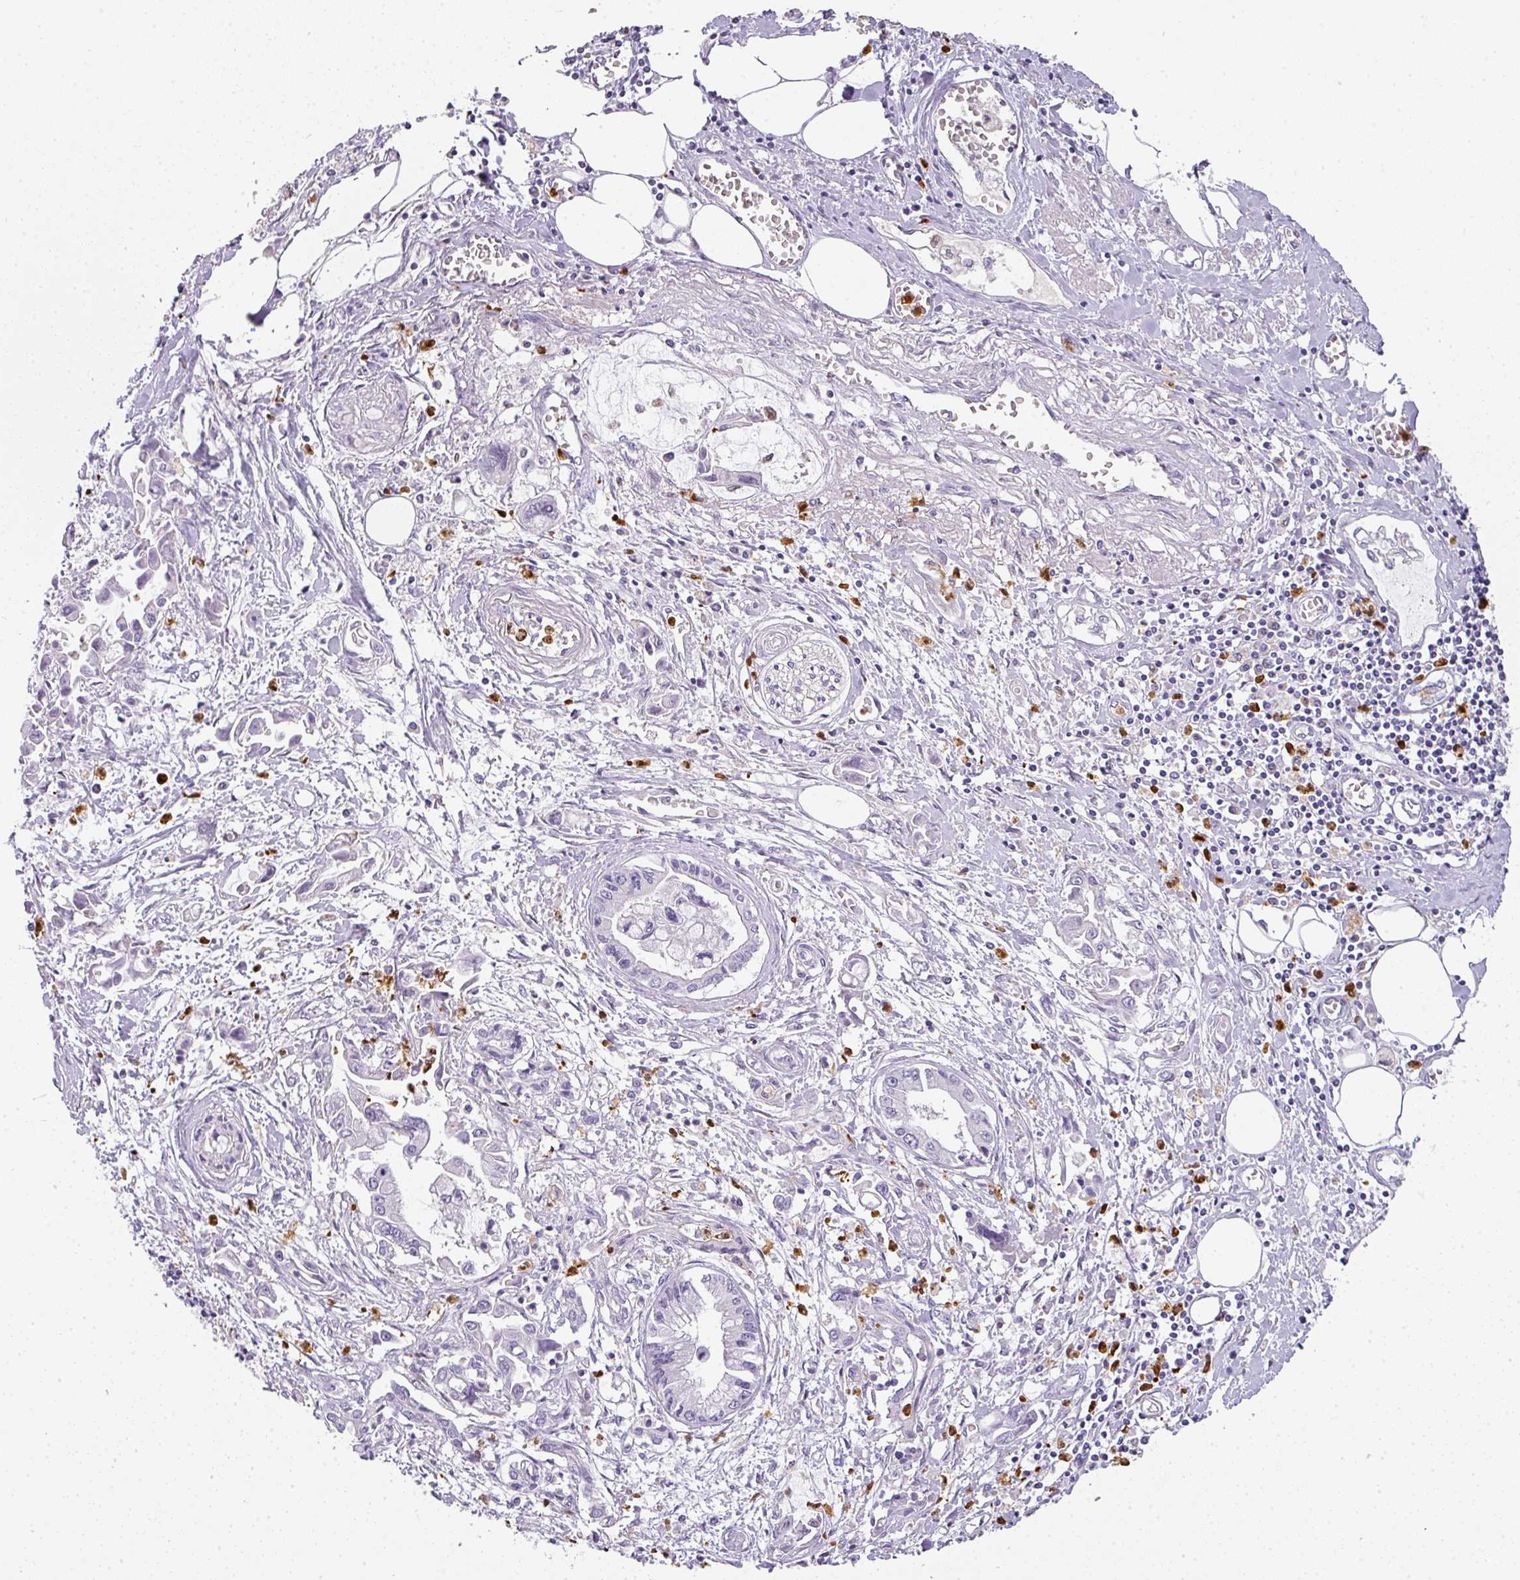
{"staining": {"intensity": "negative", "quantity": "none", "location": "none"}, "tissue": "pancreatic cancer", "cell_type": "Tumor cells", "image_type": "cancer", "snomed": [{"axis": "morphology", "description": "Adenocarcinoma, NOS"}, {"axis": "topography", "description": "Pancreas"}], "caption": "DAB (3,3'-diaminobenzidine) immunohistochemical staining of human adenocarcinoma (pancreatic) displays no significant positivity in tumor cells.", "gene": "HHEX", "patient": {"sex": "male", "age": 84}}